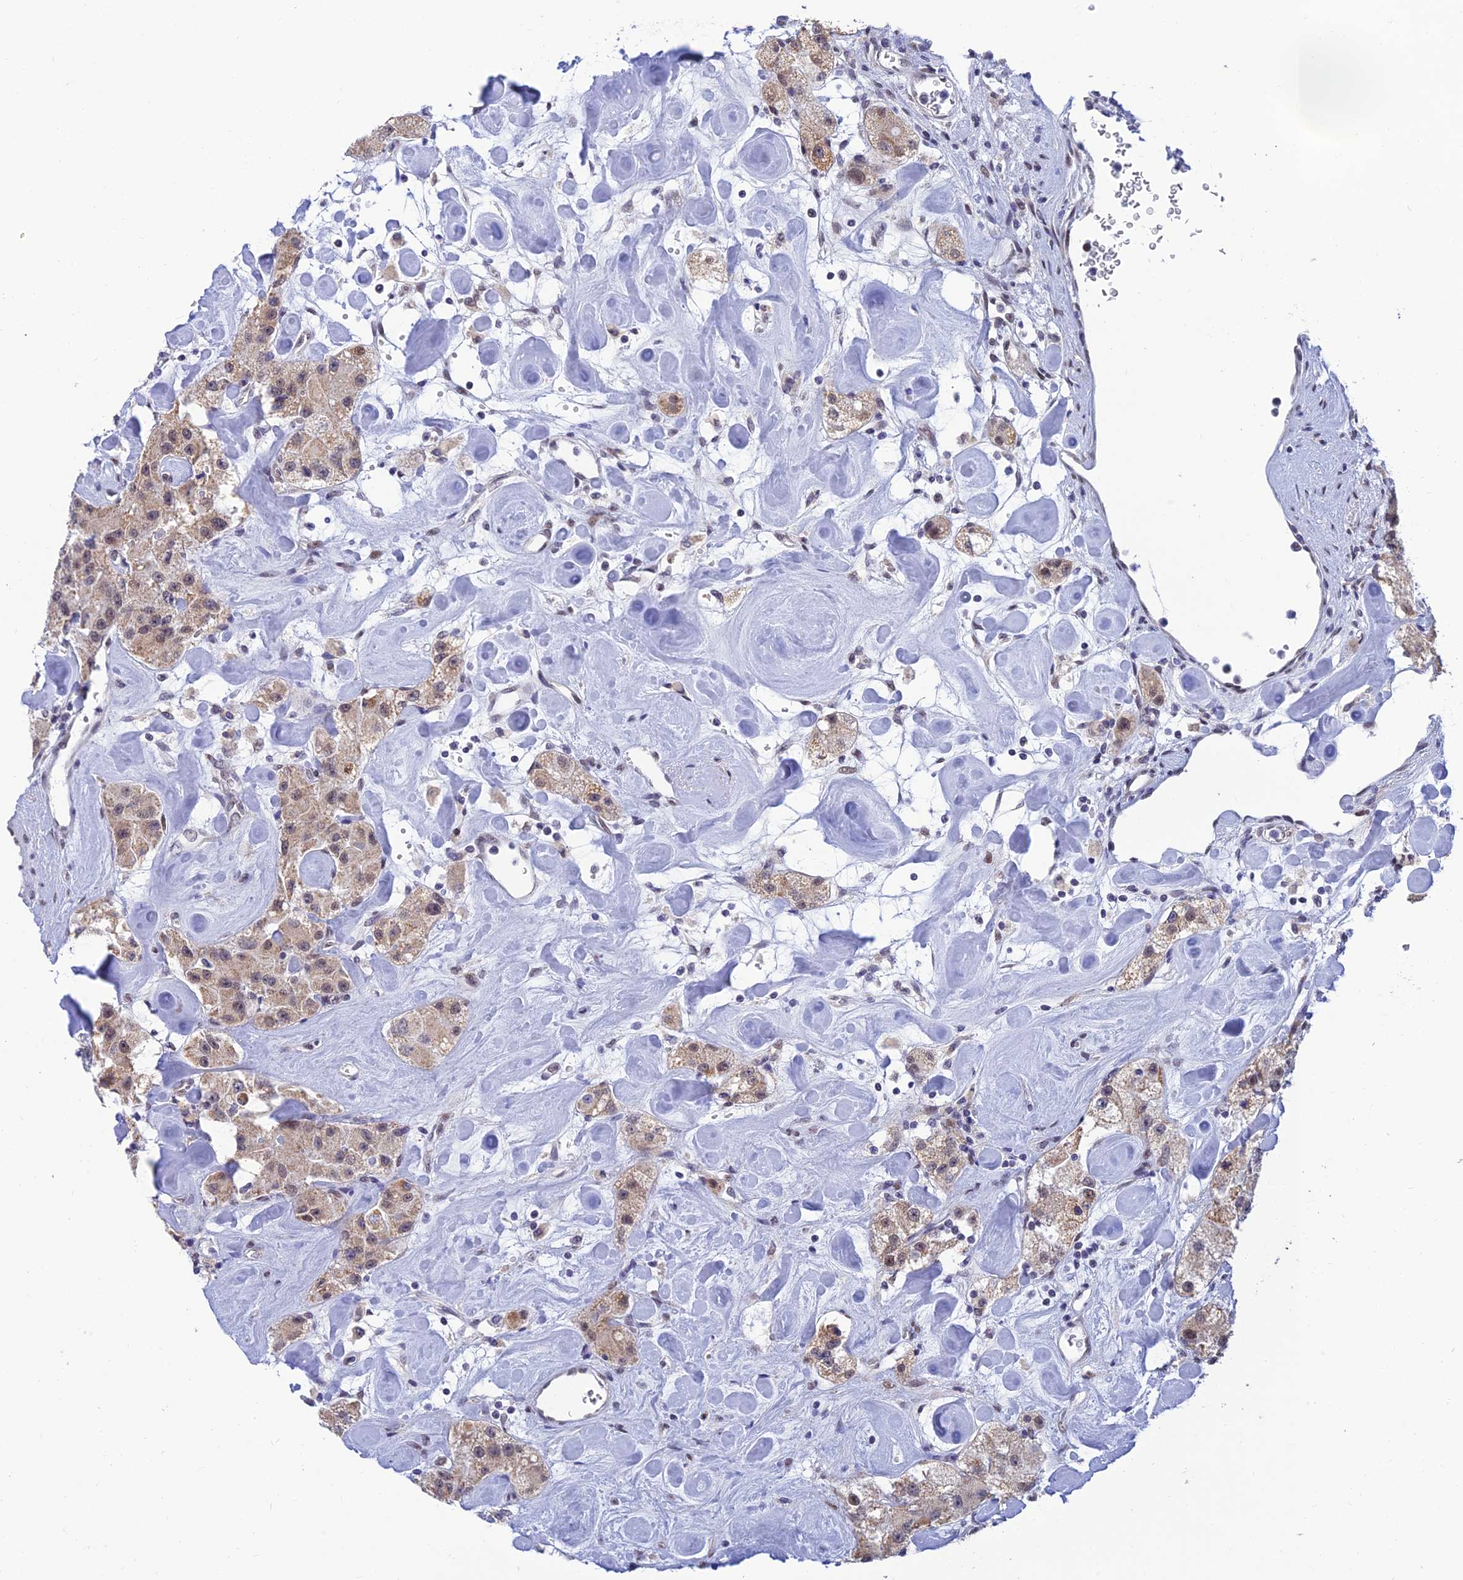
{"staining": {"intensity": "weak", "quantity": ">75%", "location": "cytoplasmic/membranous,nuclear"}, "tissue": "carcinoid", "cell_type": "Tumor cells", "image_type": "cancer", "snomed": [{"axis": "morphology", "description": "Carcinoid, malignant, NOS"}, {"axis": "topography", "description": "Pancreas"}], "caption": "Immunohistochemistry image of carcinoid stained for a protein (brown), which demonstrates low levels of weak cytoplasmic/membranous and nuclear staining in about >75% of tumor cells.", "gene": "C2orf49", "patient": {"sex": "male", "age": 41}}